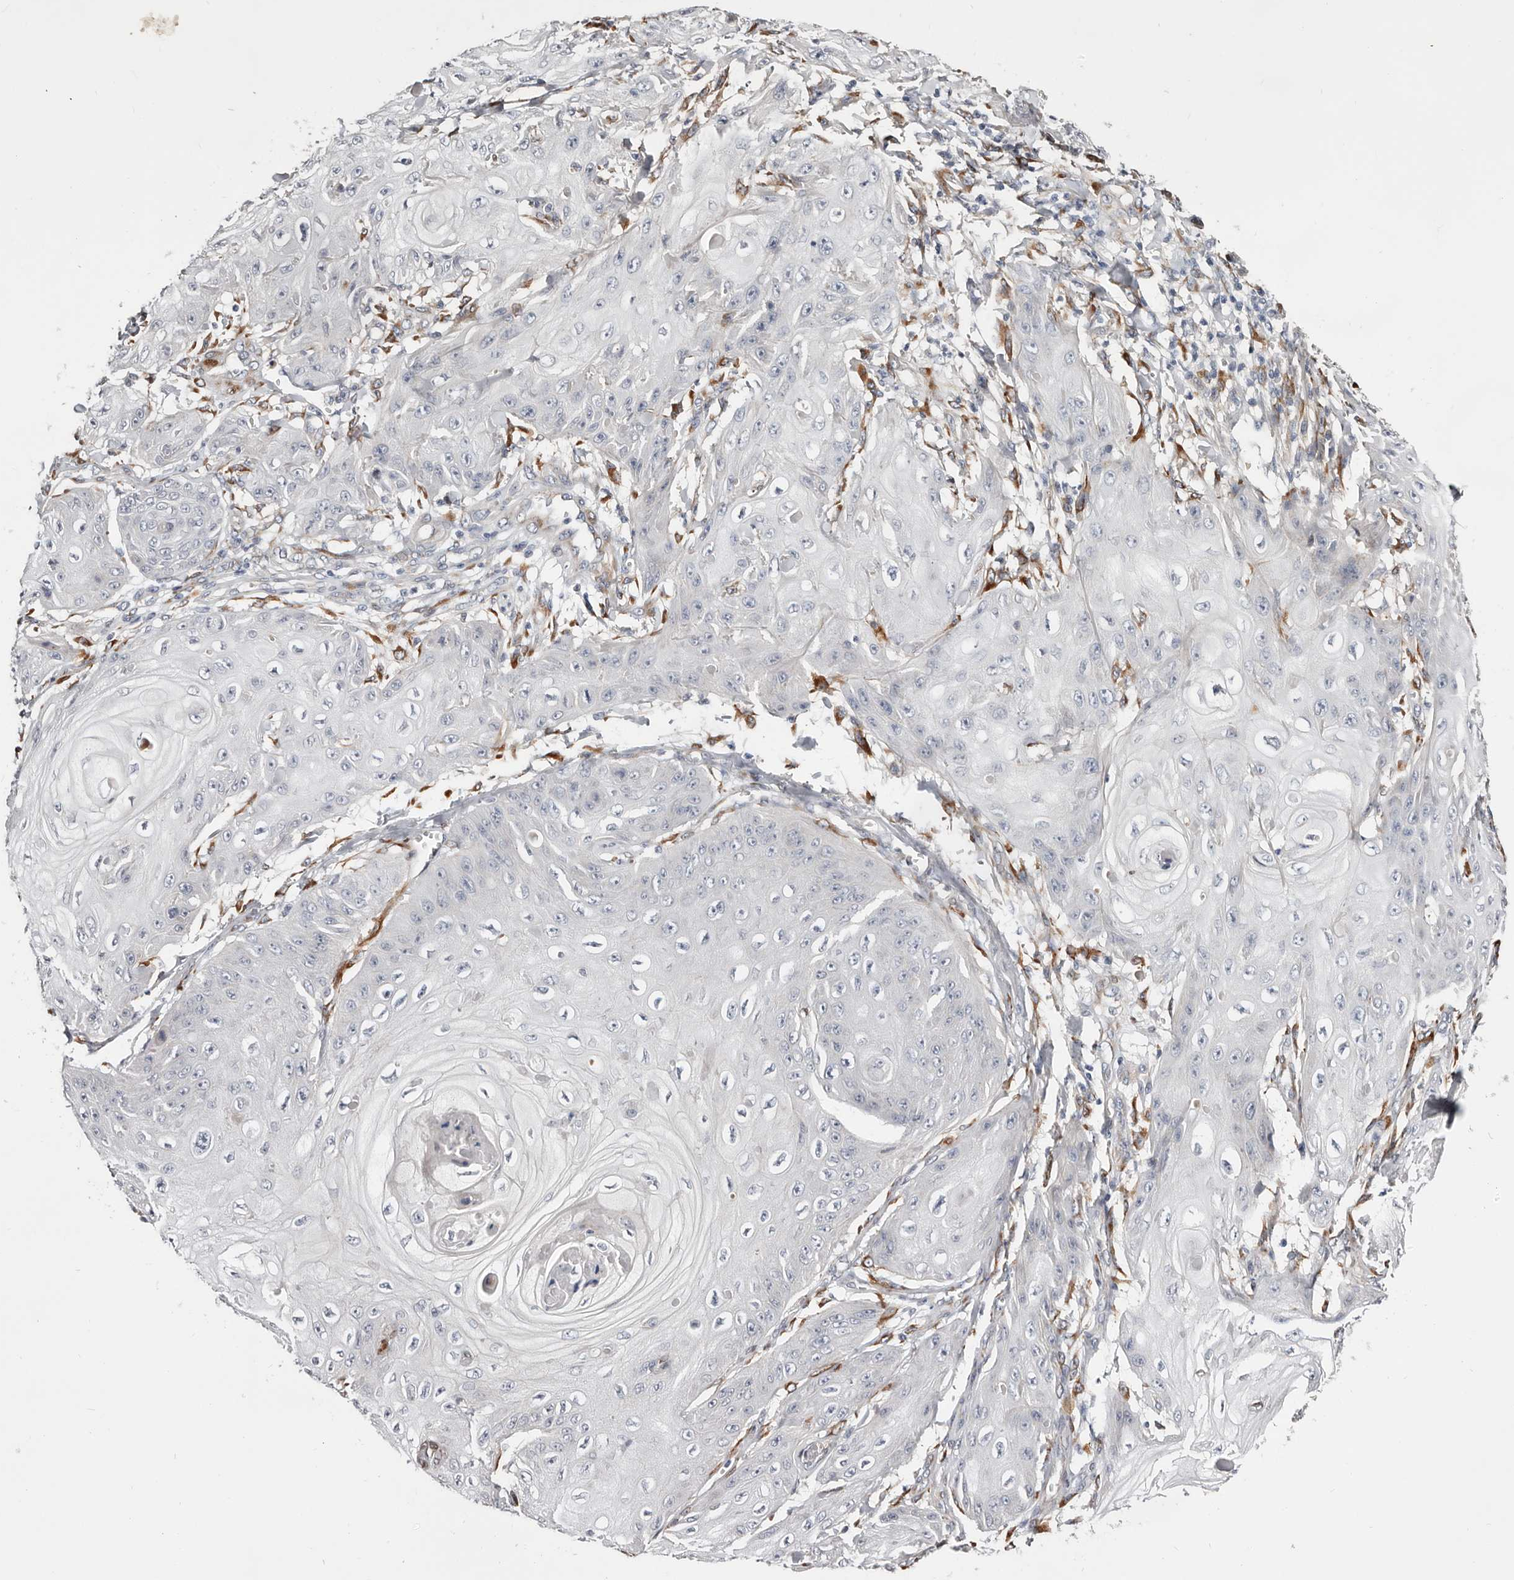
{"staining": {"intensity": "negative", "quantity": "none", "location": "none"}, "tissue": "skin cancer", "cell_type": "Tumor cells", "image_type": "cancer", "snomed": [{"axis": "morphology", "description": "Squamous cell carcinoma, NOS"}, {"axis": "topography", "description": "Skin"}], "caption": "Histopathology image shows no protein expression in tumor cells of skin squamous cell carcinoma tissue.", "gene": "USH1C", "patient": {"sex": "male", "age": 74}}